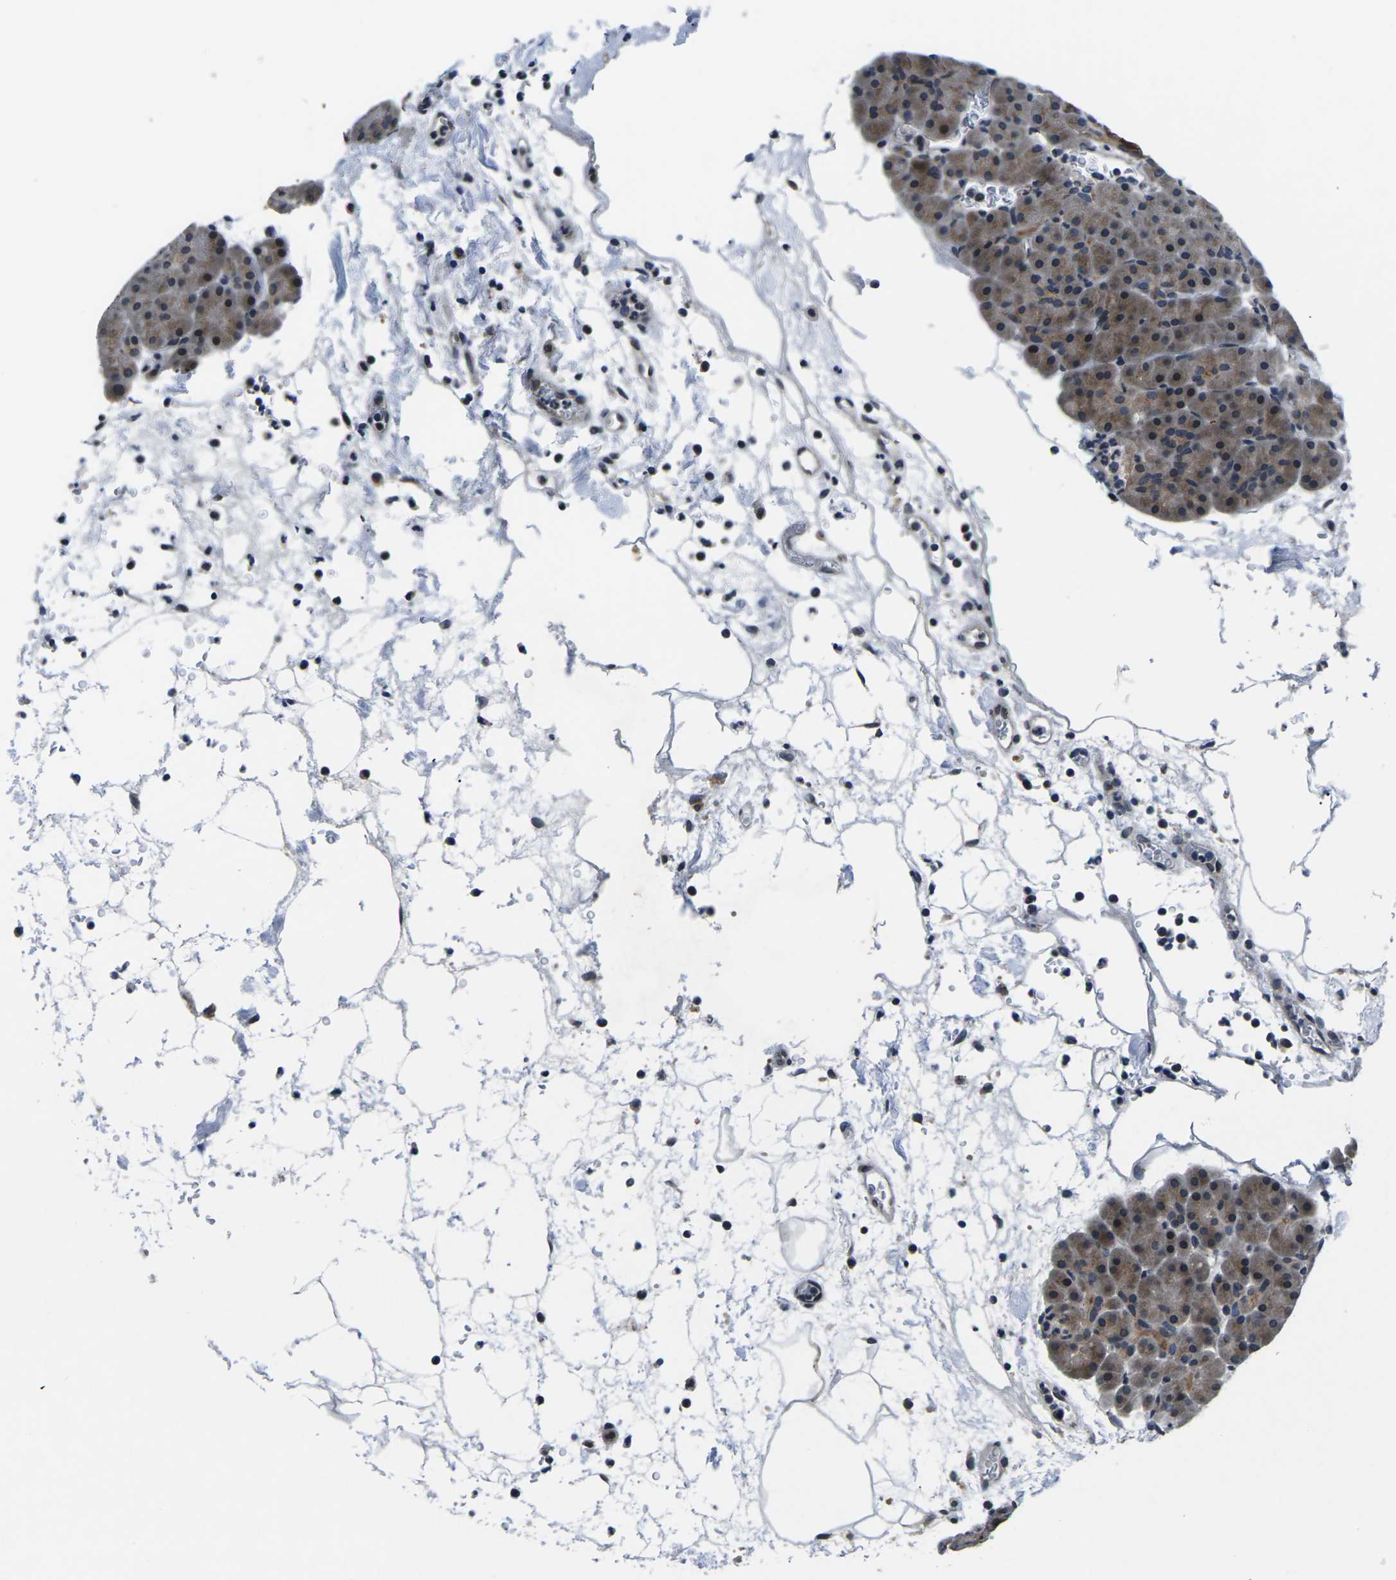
{"staining": {"intensity": "moderate", "quantity": ">75%", "location": "cytoplasmic/membranous,nuclear"}, "tissue": "pancreas", "cell_type": "Exocrine glandular cells", "image_type": "normal", "snomed": [{"axis": "morphology", "description": "Normal tissue, NOS"}, {"axis": "topography", "description": "Pancreas"}], "caption": "Immunohistochemical staining of unremarkable human pancreas shows moderate cytoplasmic/membranous,nuclear protein expression in approximately >75% of exocrine glandular cells.", "gene": "SNX10", "patient": {"sex": "male", "age": 66}}